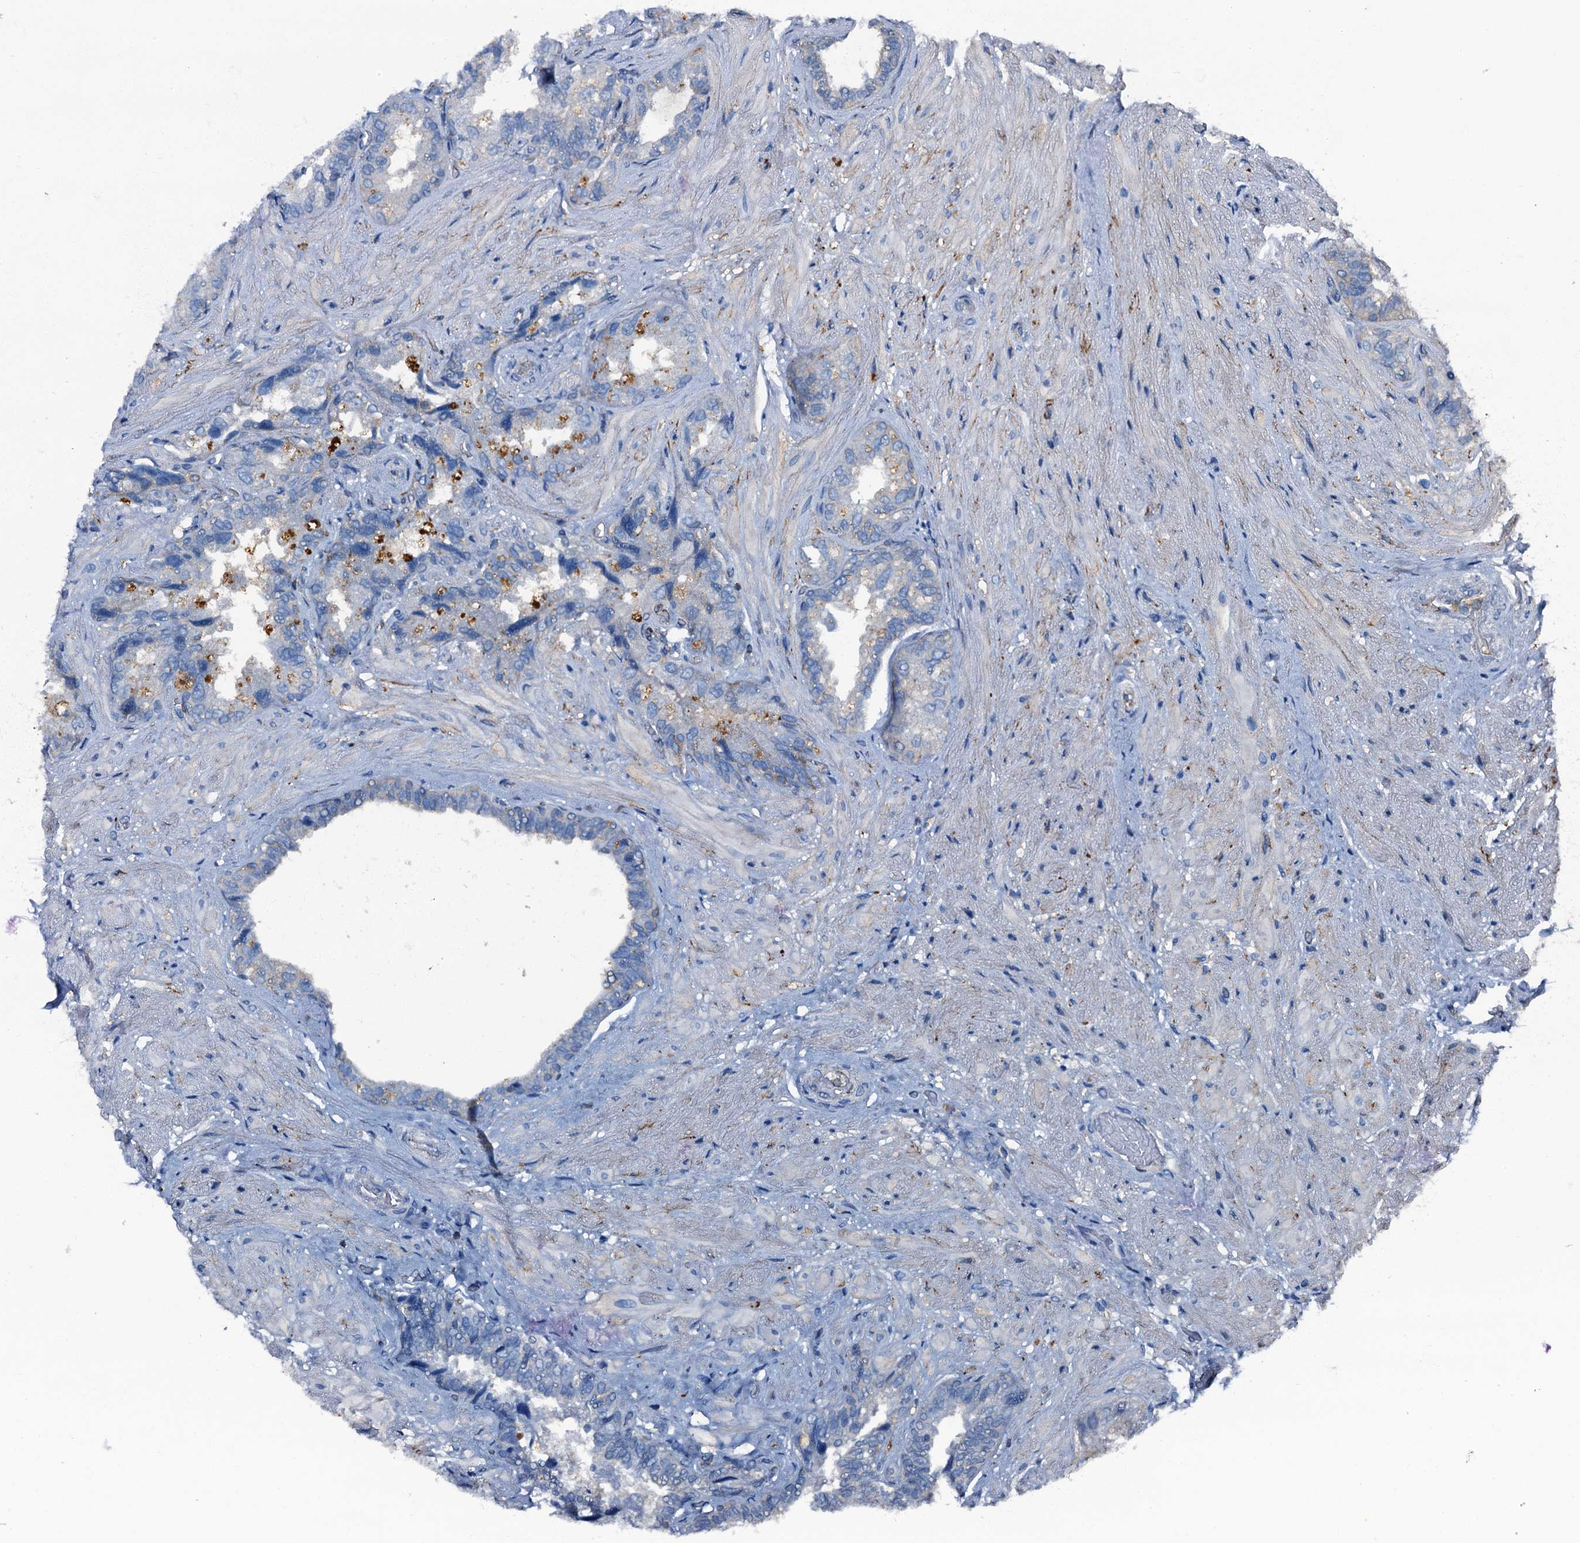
{"staining": {"intensity": "negative", "quantity": "none", "location": "none"}, "tissue": "seminal vesicle", "cell_type": "Glandular cells", "image_type": "normal", "snomed": [{"axis": "morphology", "description": "Normal tissue, NOS"}, {"axis": "topography", "description": "Prostate and seminal vesicle, NOS"}, {"axis": "topography", "description": "Prostate"}, {"axis": "topography", "description": "Seminal veicle"}], "caption": "Human seminal vesicle stained for a protein using immunohistochemistry shows no staining in glandular cells.", "gene": "MS4A4E", "patient": {"sex": "male", "age": 67}}